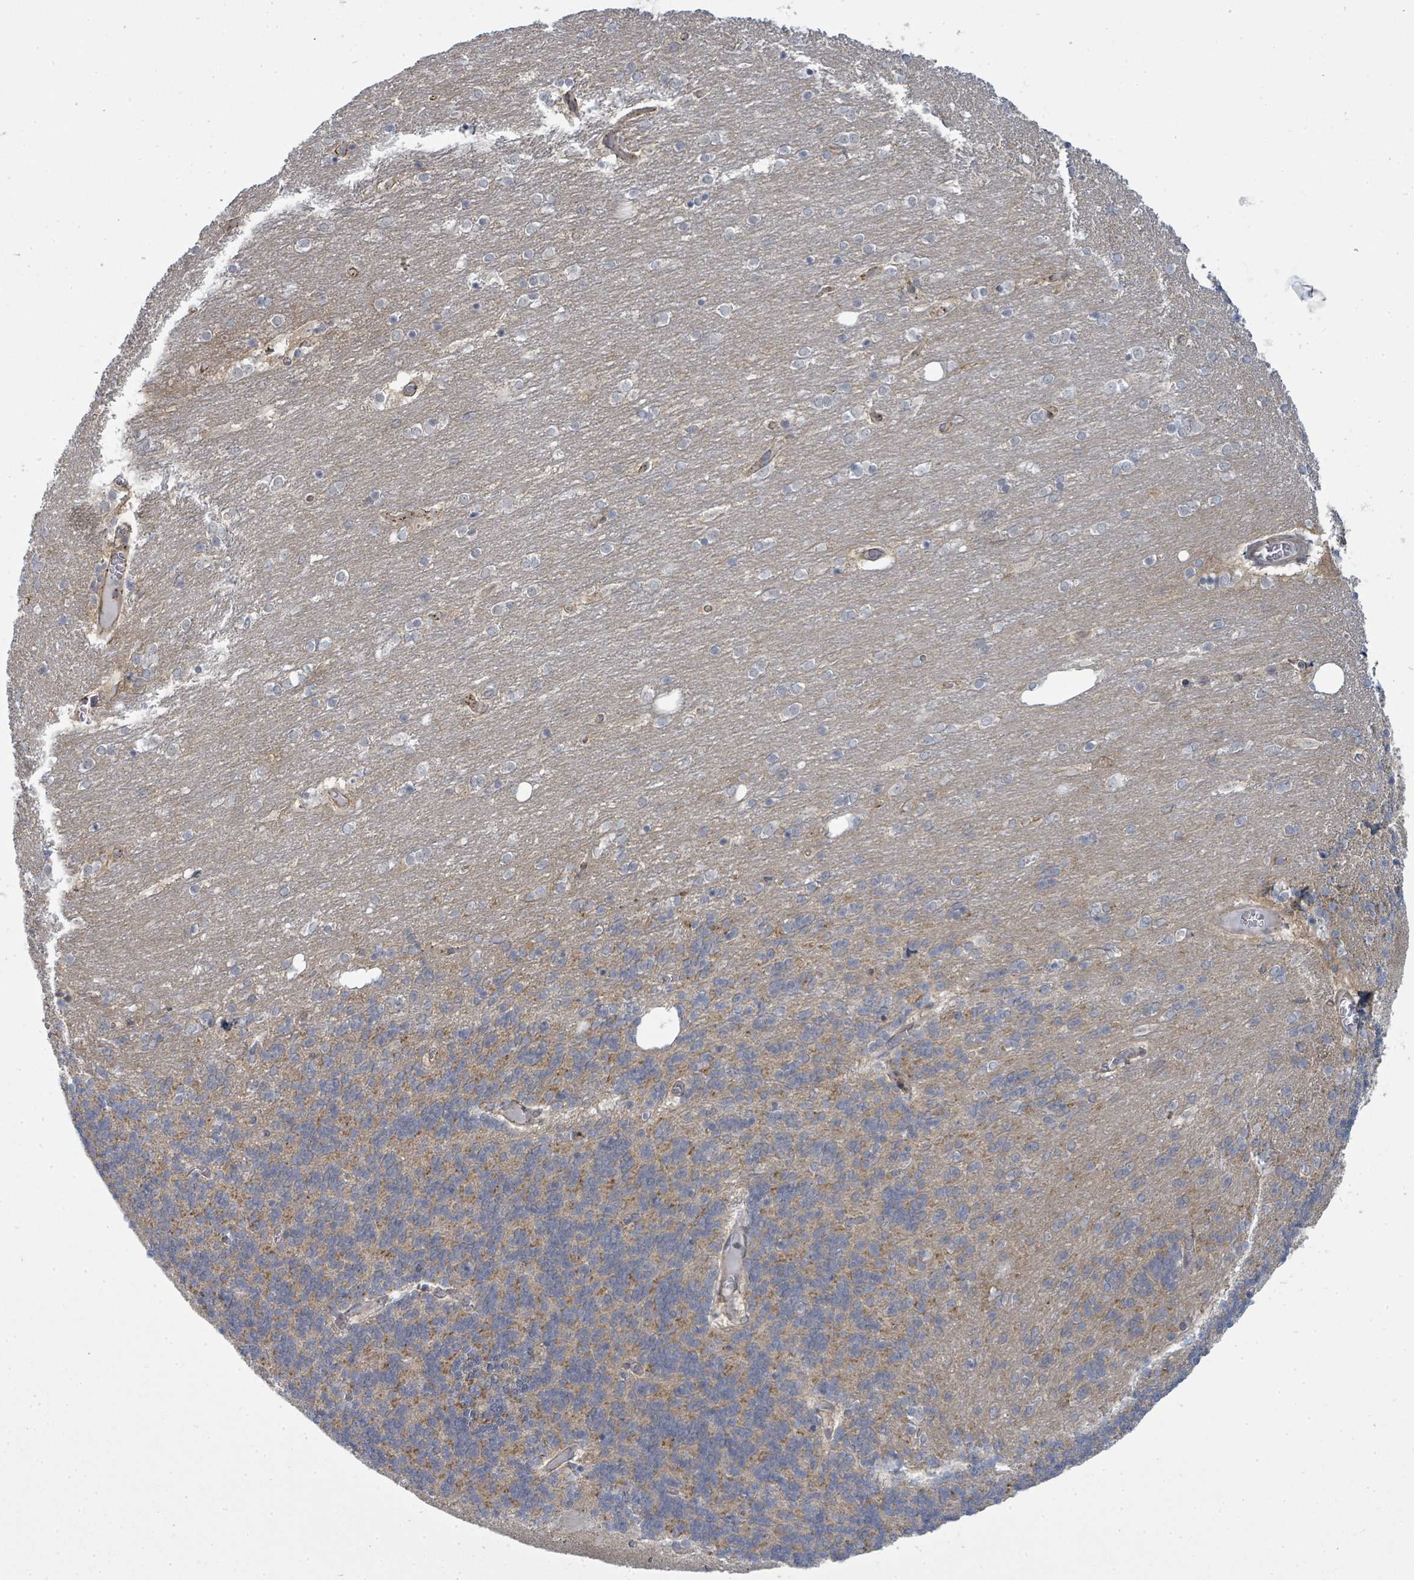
{"staining": {"intensity": "moderate", "quantity": "25%-75%", "location": "cytoplasmic/membranous"}, "tissue": "cerebellum", "cell_type": "Cells in granular layer", "image_type": "normal", "snomed": [{"axis": "morphology", "description": "Normal tissue, NOS"}, {"axis": "topography", "description": "Cerebellum"}], "caption": "The micrograph reveals a brown stain indicating the presence of a protein in the cytoplasmic/membranous of cells in granular layer in cerebellum.", "gene": "PSMG2", "patient": {"sex": "female", "age": 54}}